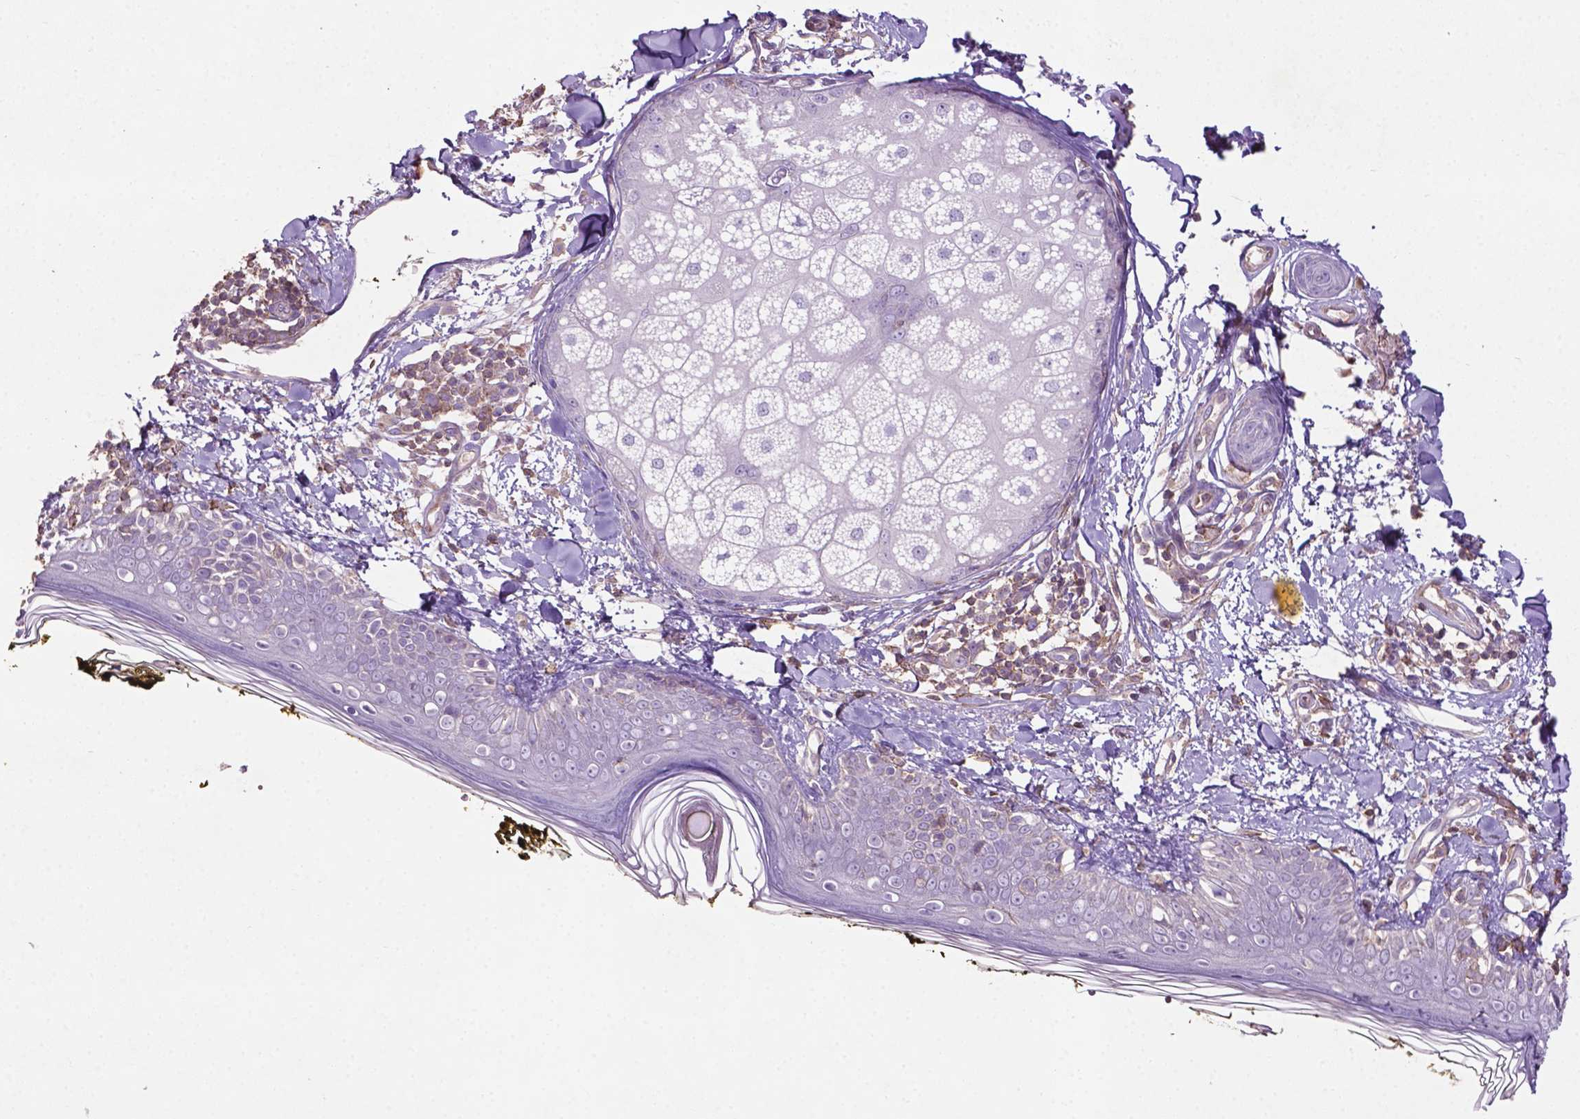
{"staining": {"intensity": "negative", "quantity": "none", "location": "none"}, "tissue": "skin", "cell_type": "Fibroblasts", "image_type": "normal", "snomed": [{"axis": "morphology", "description": "Normal tissue, NOS"}, {"axis": "topography", "description": "Skin"}], "caption": "Immunohistochemistry (IHC) of benign skin displays no expression in fibroblasts.", "gene": "BMP4", "patient": {"sex": "male", "age": 76}}